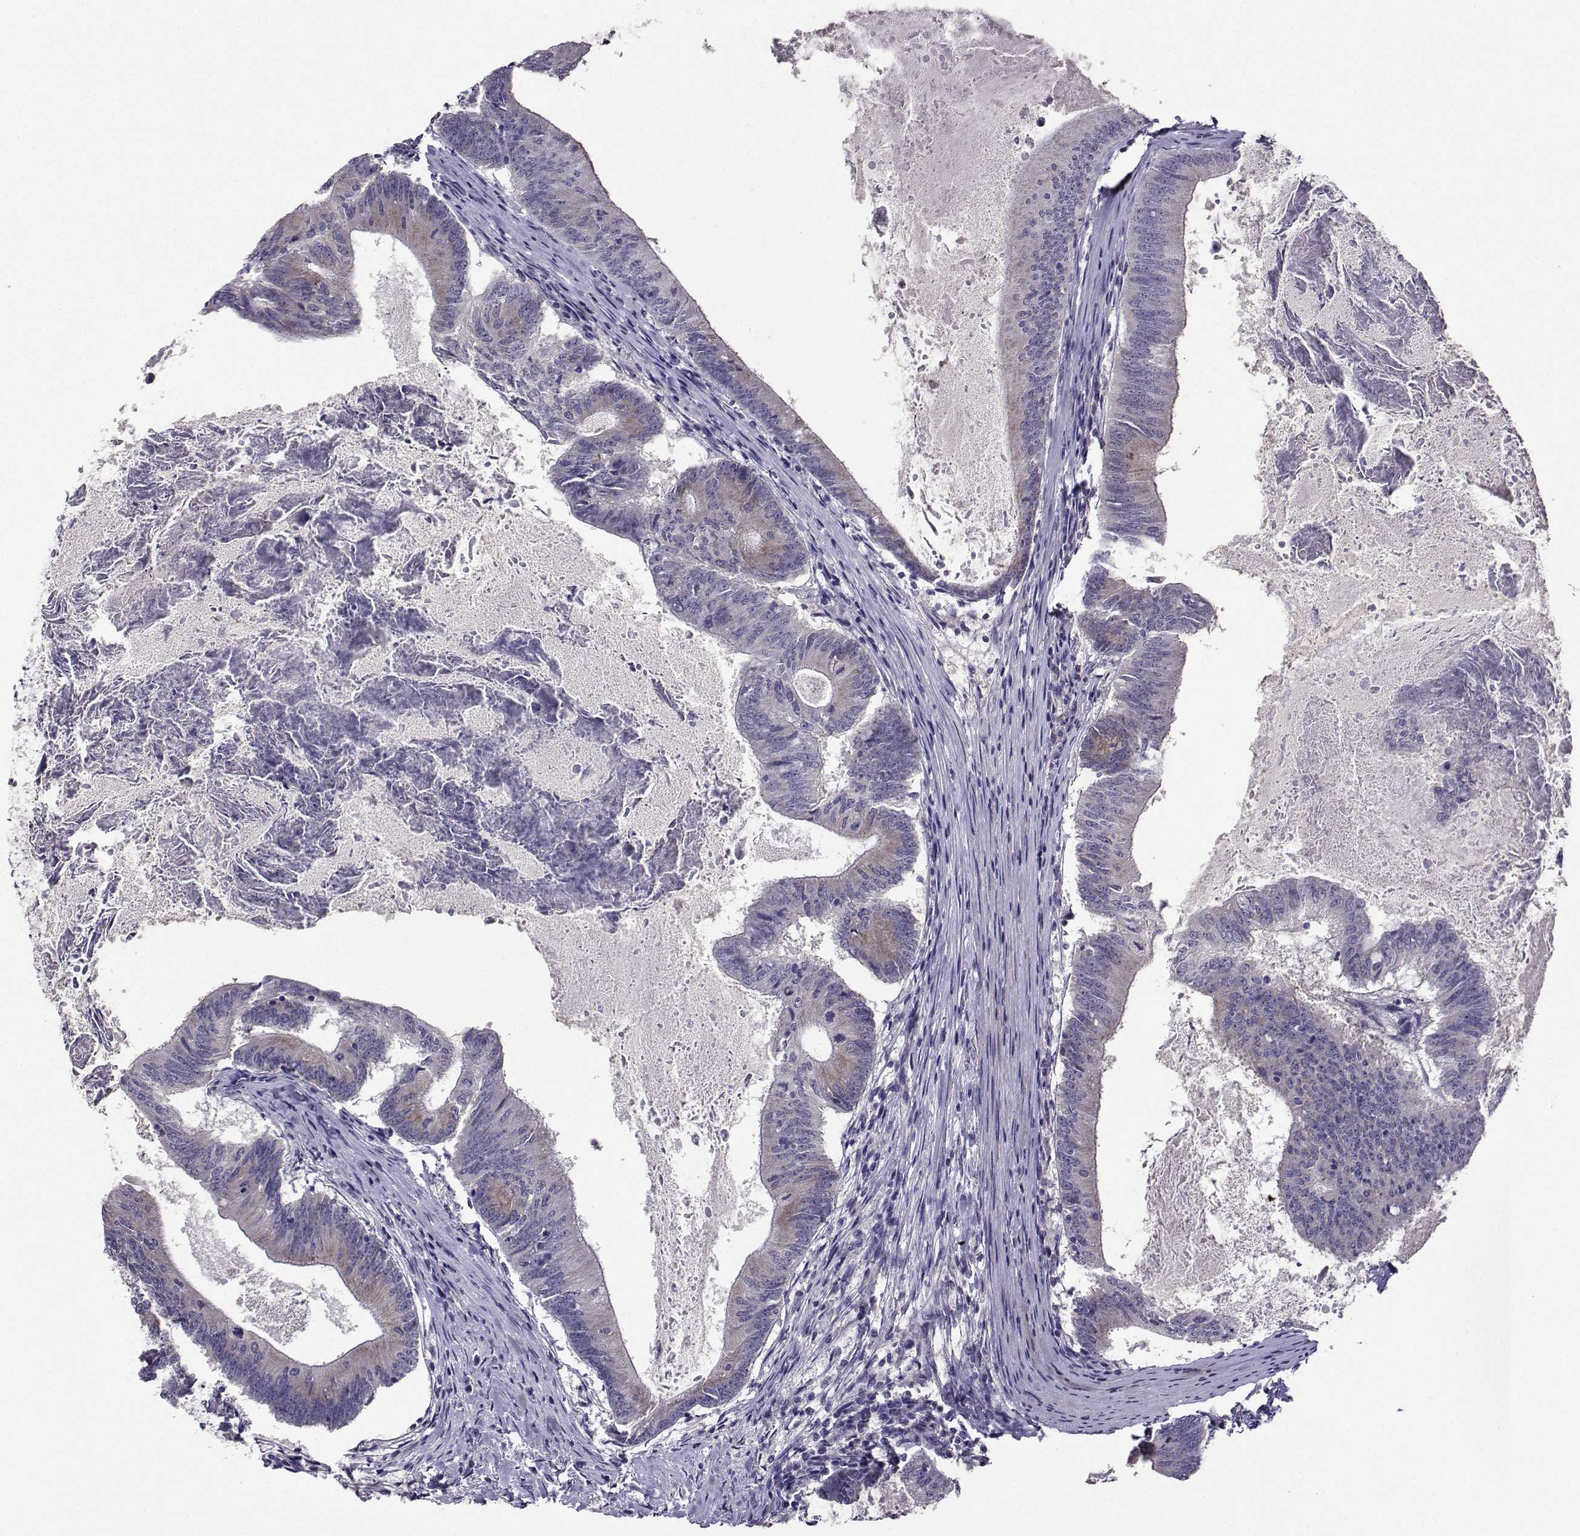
{"staining": {"intensity": "moderate", "quantity": "25%-75%", "location": "cytoplasmic/membranous"}, "tissue": "colorectal cancer", "cell_type": "Tumor cells", "image_type": "cancer", "snomed": [{"axis": "morphology", "description": "Adenocarcinoma, NOS"}, {"axis": "topography", "description": "Colon"}], "caption": "This is a histology image of immunohistochemistry staining of adenocarcinoma (colorectal), which shows moderate expression in the cytoplasmic/membranous of tumor cells.", "gene": "DDX20", "patient": {"sex": "female", "age": 70}}